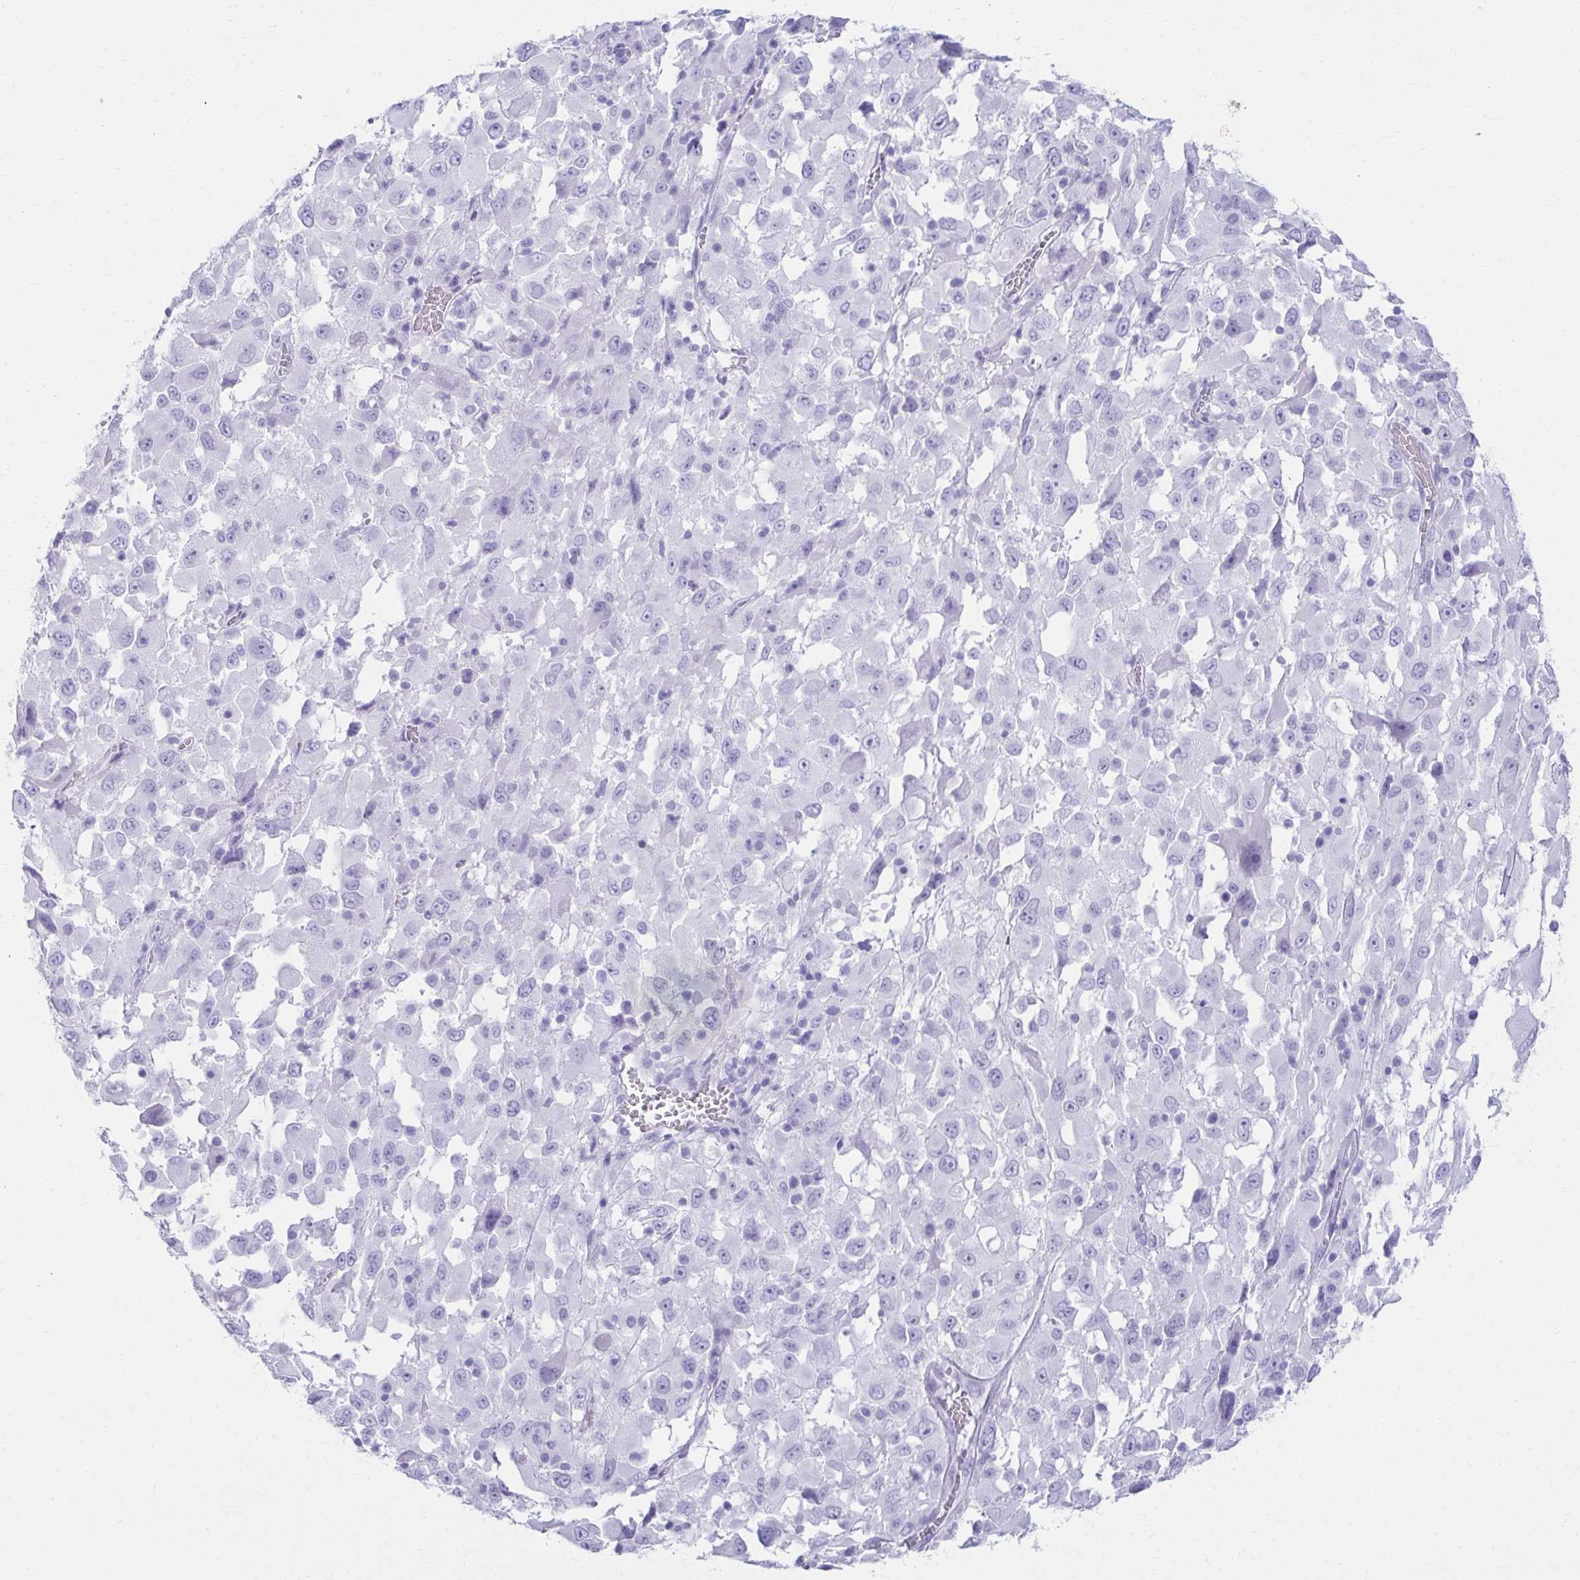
{"staining": {"intensity": "negative", "quantity": "none", "location": "none"}, "tissue": "melanoma", "cell_type": "Tumor cells", "image_type": "cancer", "snomed": [{"axis": "morphology", "description": "Malignant melanoma, Metastatic site"}, {"axis": "topography", "description": "Soft tissue"}], "caption": "A photomicrograph of malignant melanoma (metastatic site) stained for a protein exhibits no brown staining in tumor cells.", "gene": "ATP4B", "patient": {"sex": "male", "age": 50}}